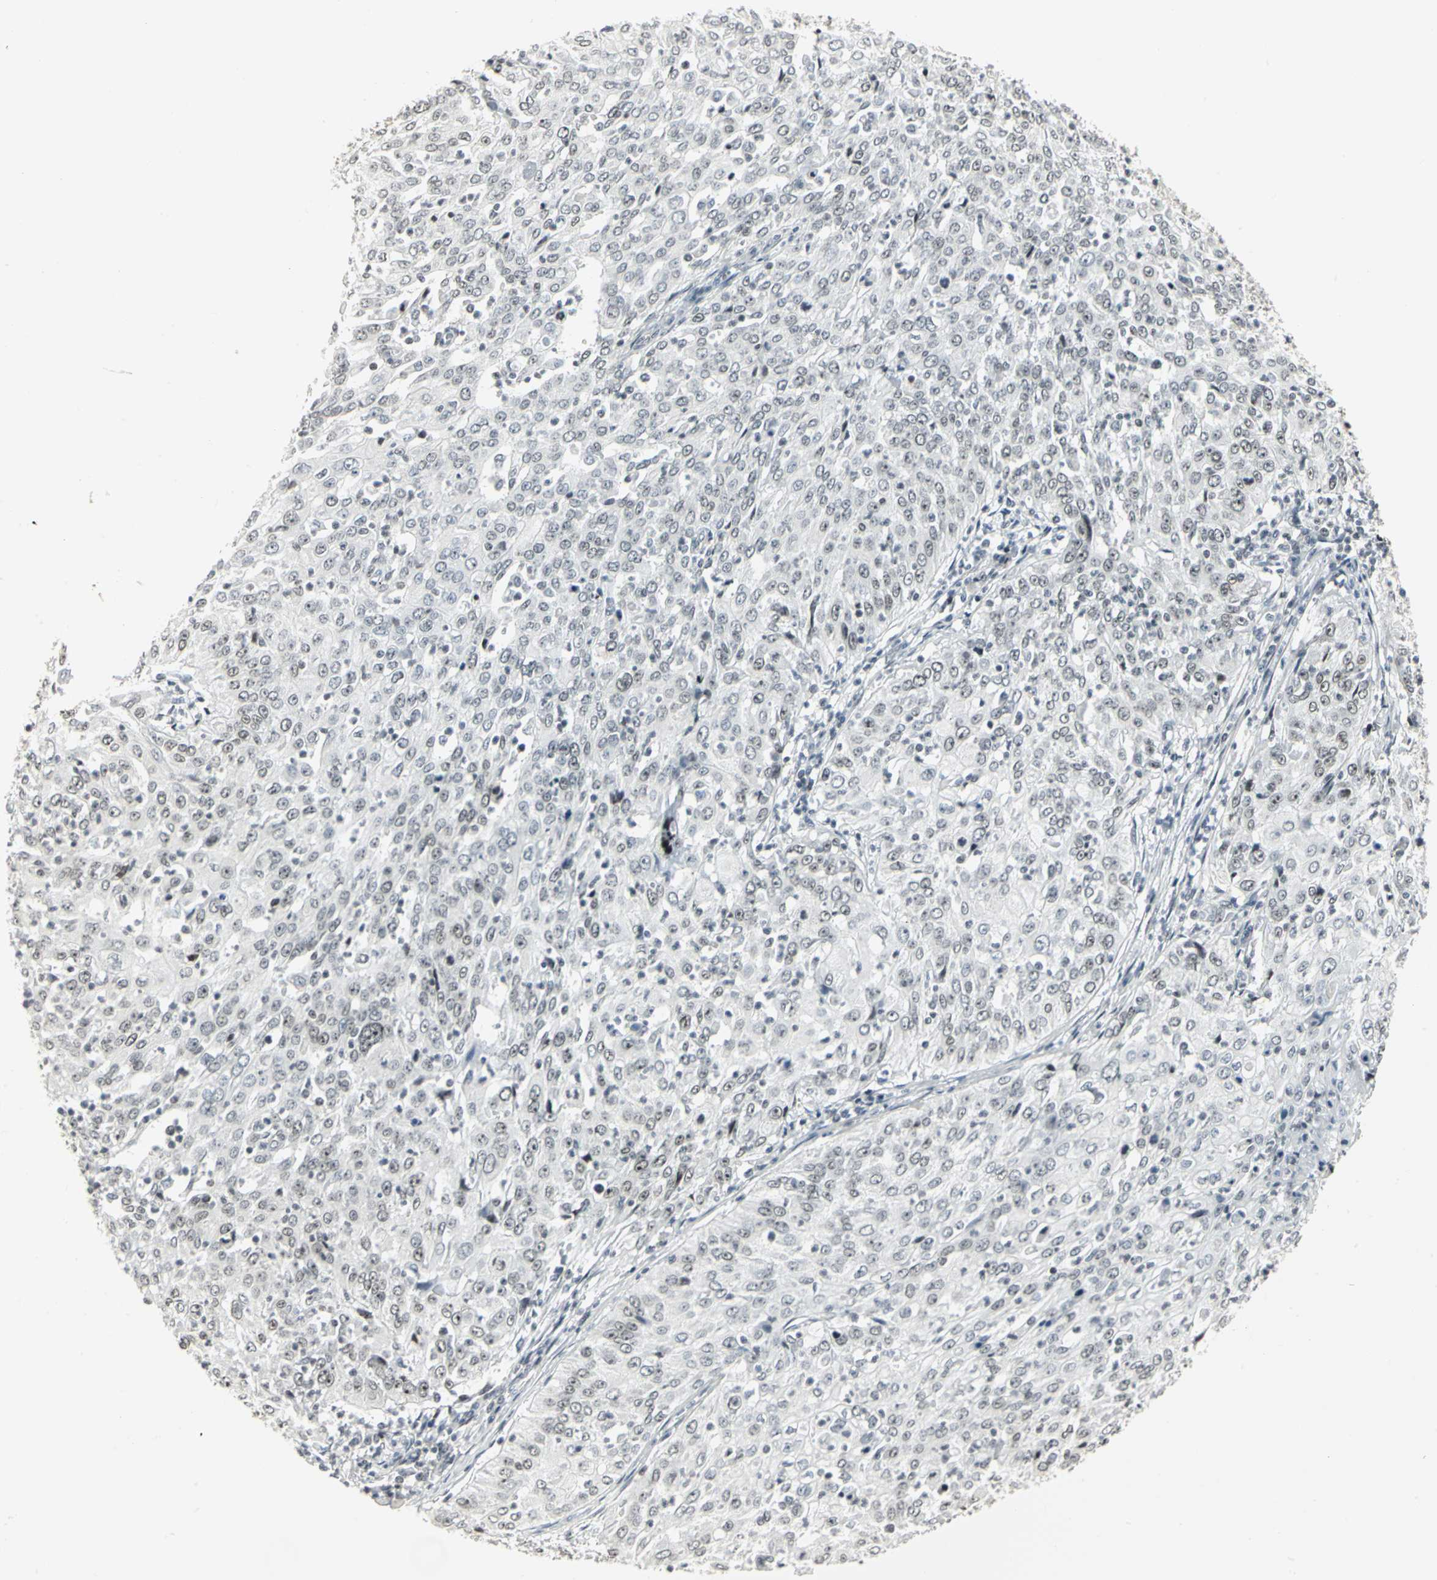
{"staining": {"intensity": "weak", "quantity": ">75%", "location": "nuclear"}, "tissue": "cervical cancer", "cell_type": "Tumor cells", "image_type": "cancer", "snomed": [{"axis": "morphology", "description": "Squamous cell carcinoma, NOS"}, {"axis": "topography", "description": "Cervix"}], "caption": "The photomicrograph displays immunohistochemical staining of cervical cancer. There is weak nuclear expression is seen in about >75% of tumor cells.", "gene": "CBX3", "patient": {"sex": "female", "age": 39}}